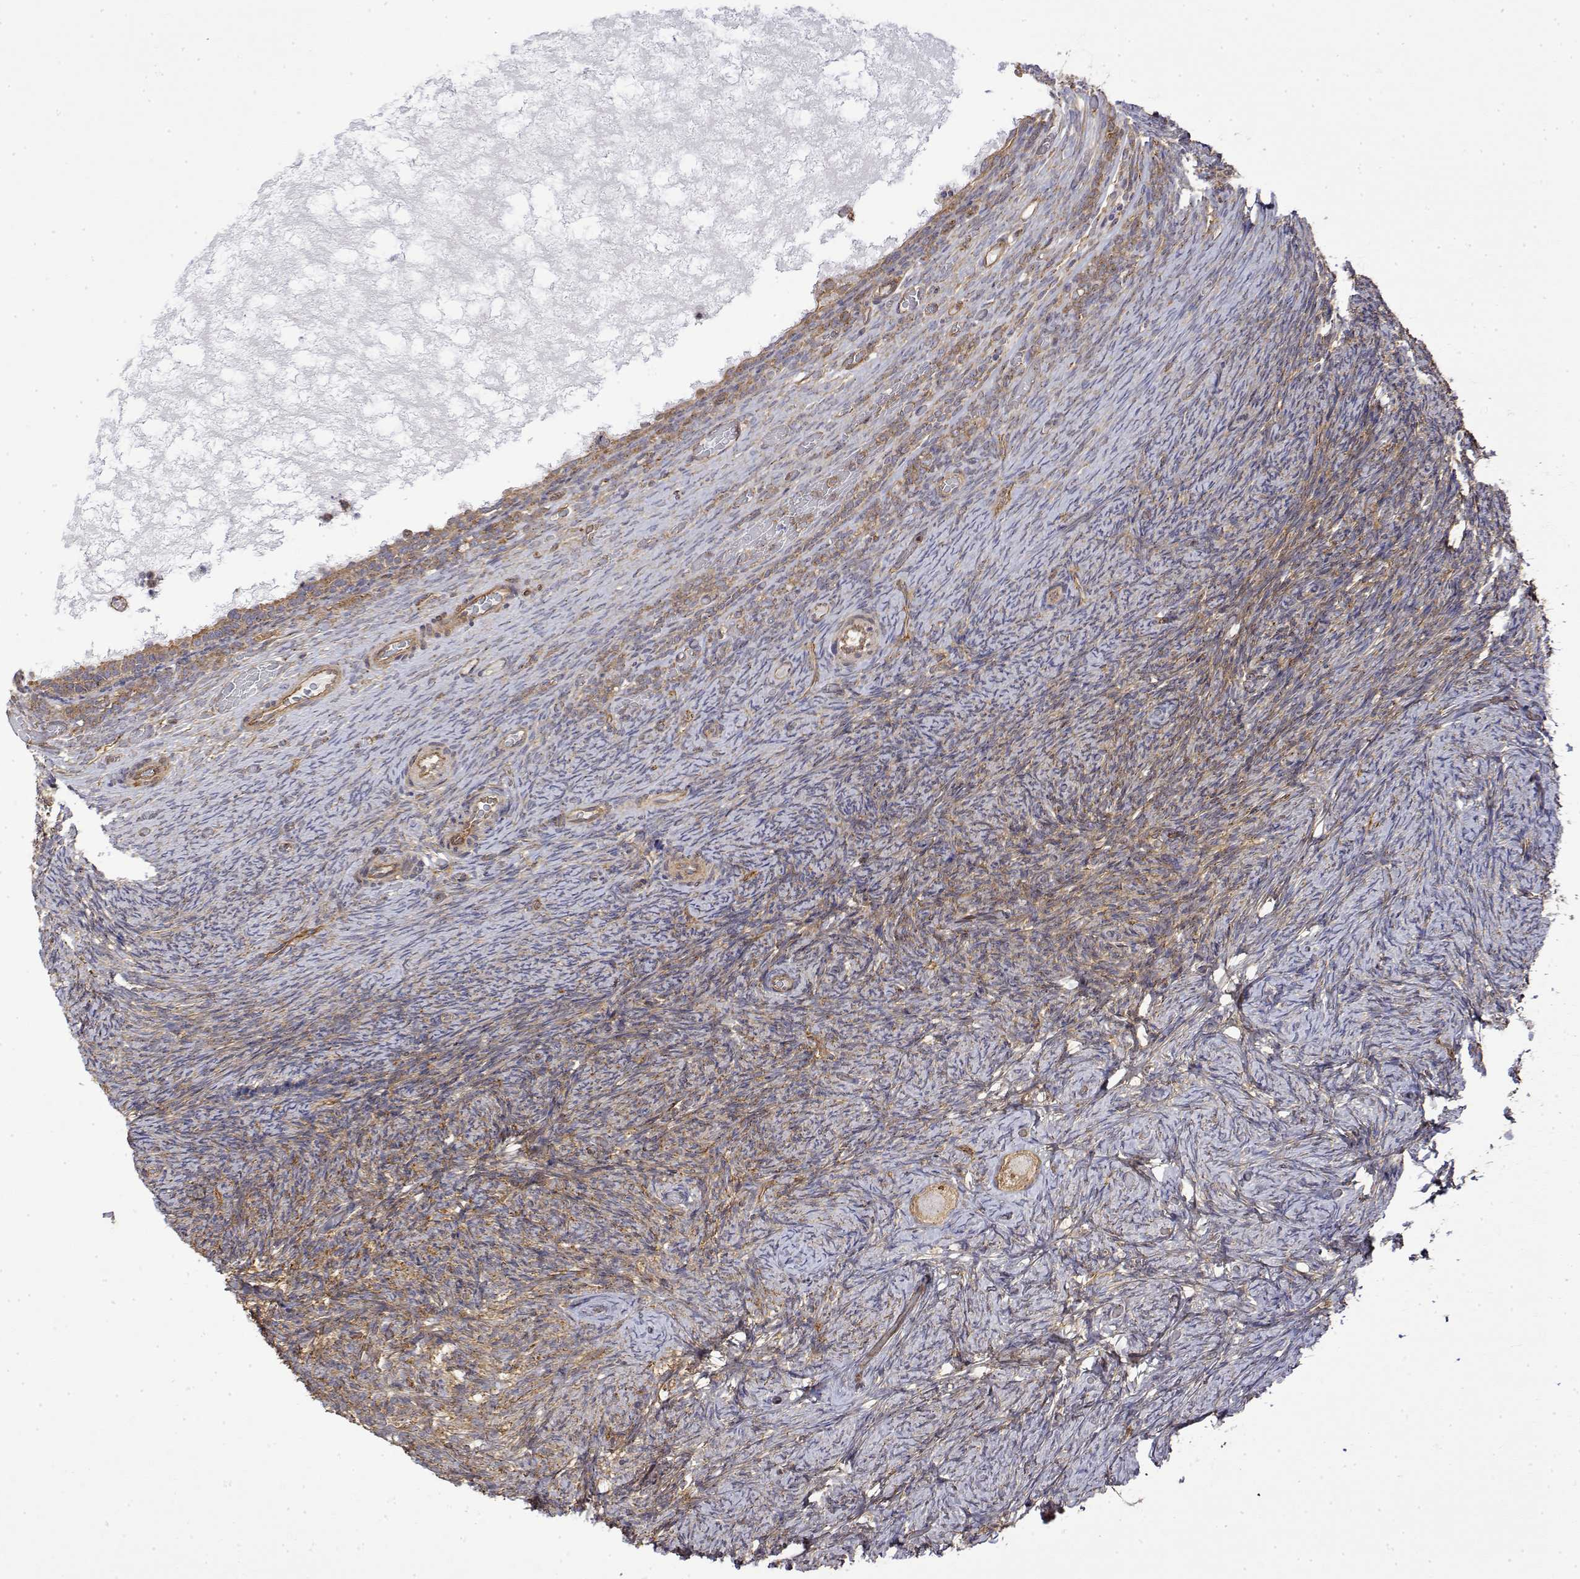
{"staining": {"intensity": "weak", "quantity": ">75%", "location": "cytoplasmic/membranous"}, "tissue": "ovary", "cell_type": "Follicle cells", "image_type": "normal", "snomed": [{"axis": "morphology", "description": "Normal tissue, NOS"}, {"axis": "topography", "description": "Ovary"}], "caption": "Follicle cells show low levels of weak cytoplasmic/membranous expression in about >75% of cells in unremarkable human ovary.", "gene": "PACSIN2", "patient": {"sex": "female", "age": 34}}